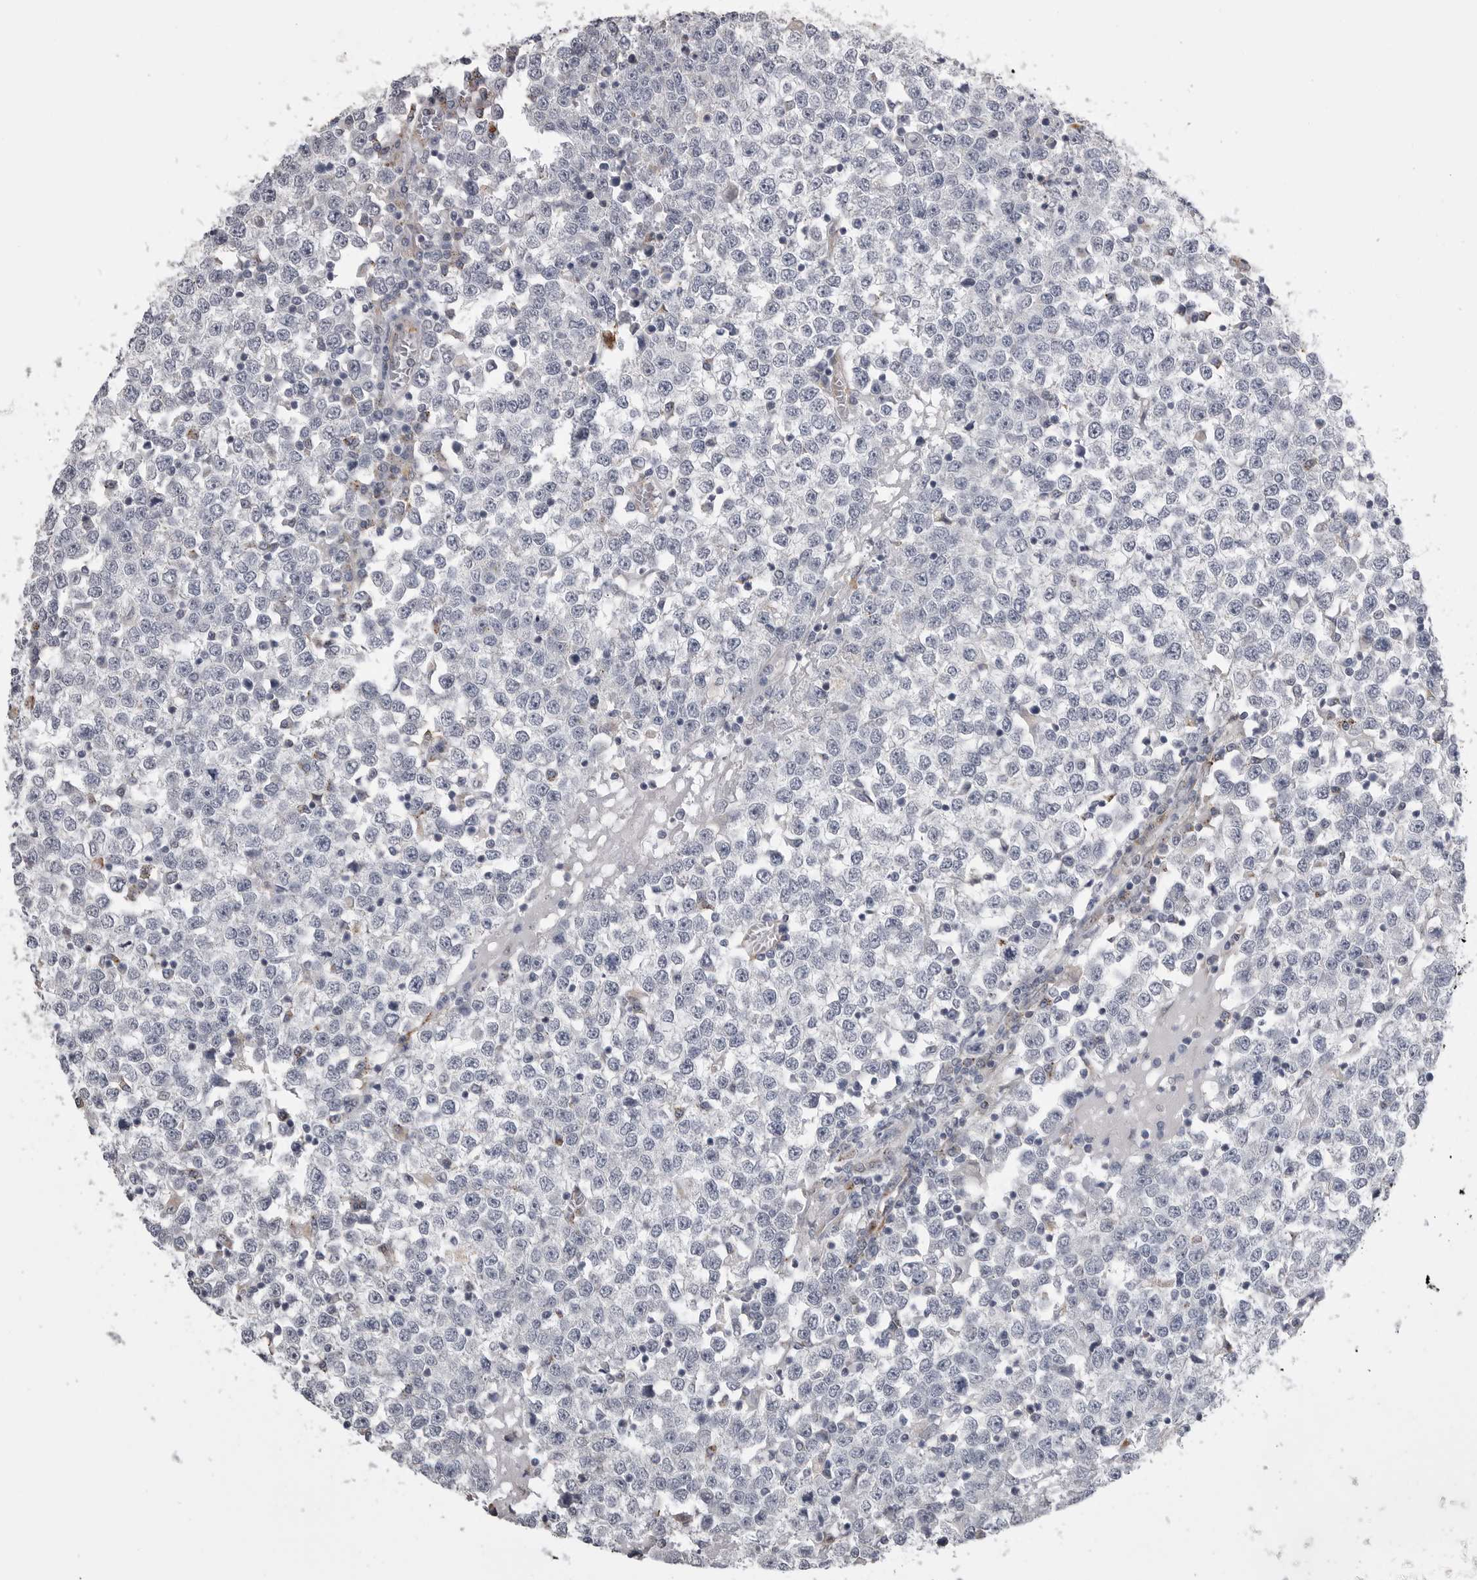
{"staining": {"intensity": "negative", "quantity": "none", "location": "none"}, "tissue": "testis cancer", "cell_type": "Tumor cells", "image_type": "cancer", "snomed": [{"axis": "morphology", "description": "Seminoma, NOS"}, {"axis": "topography", "description": "Testis"}], "caption": "Tumor cells show no significant protein positivity in seminoma (testis).", "gene": "AOC3", "patient": {"sex": "male", "age": 65}}